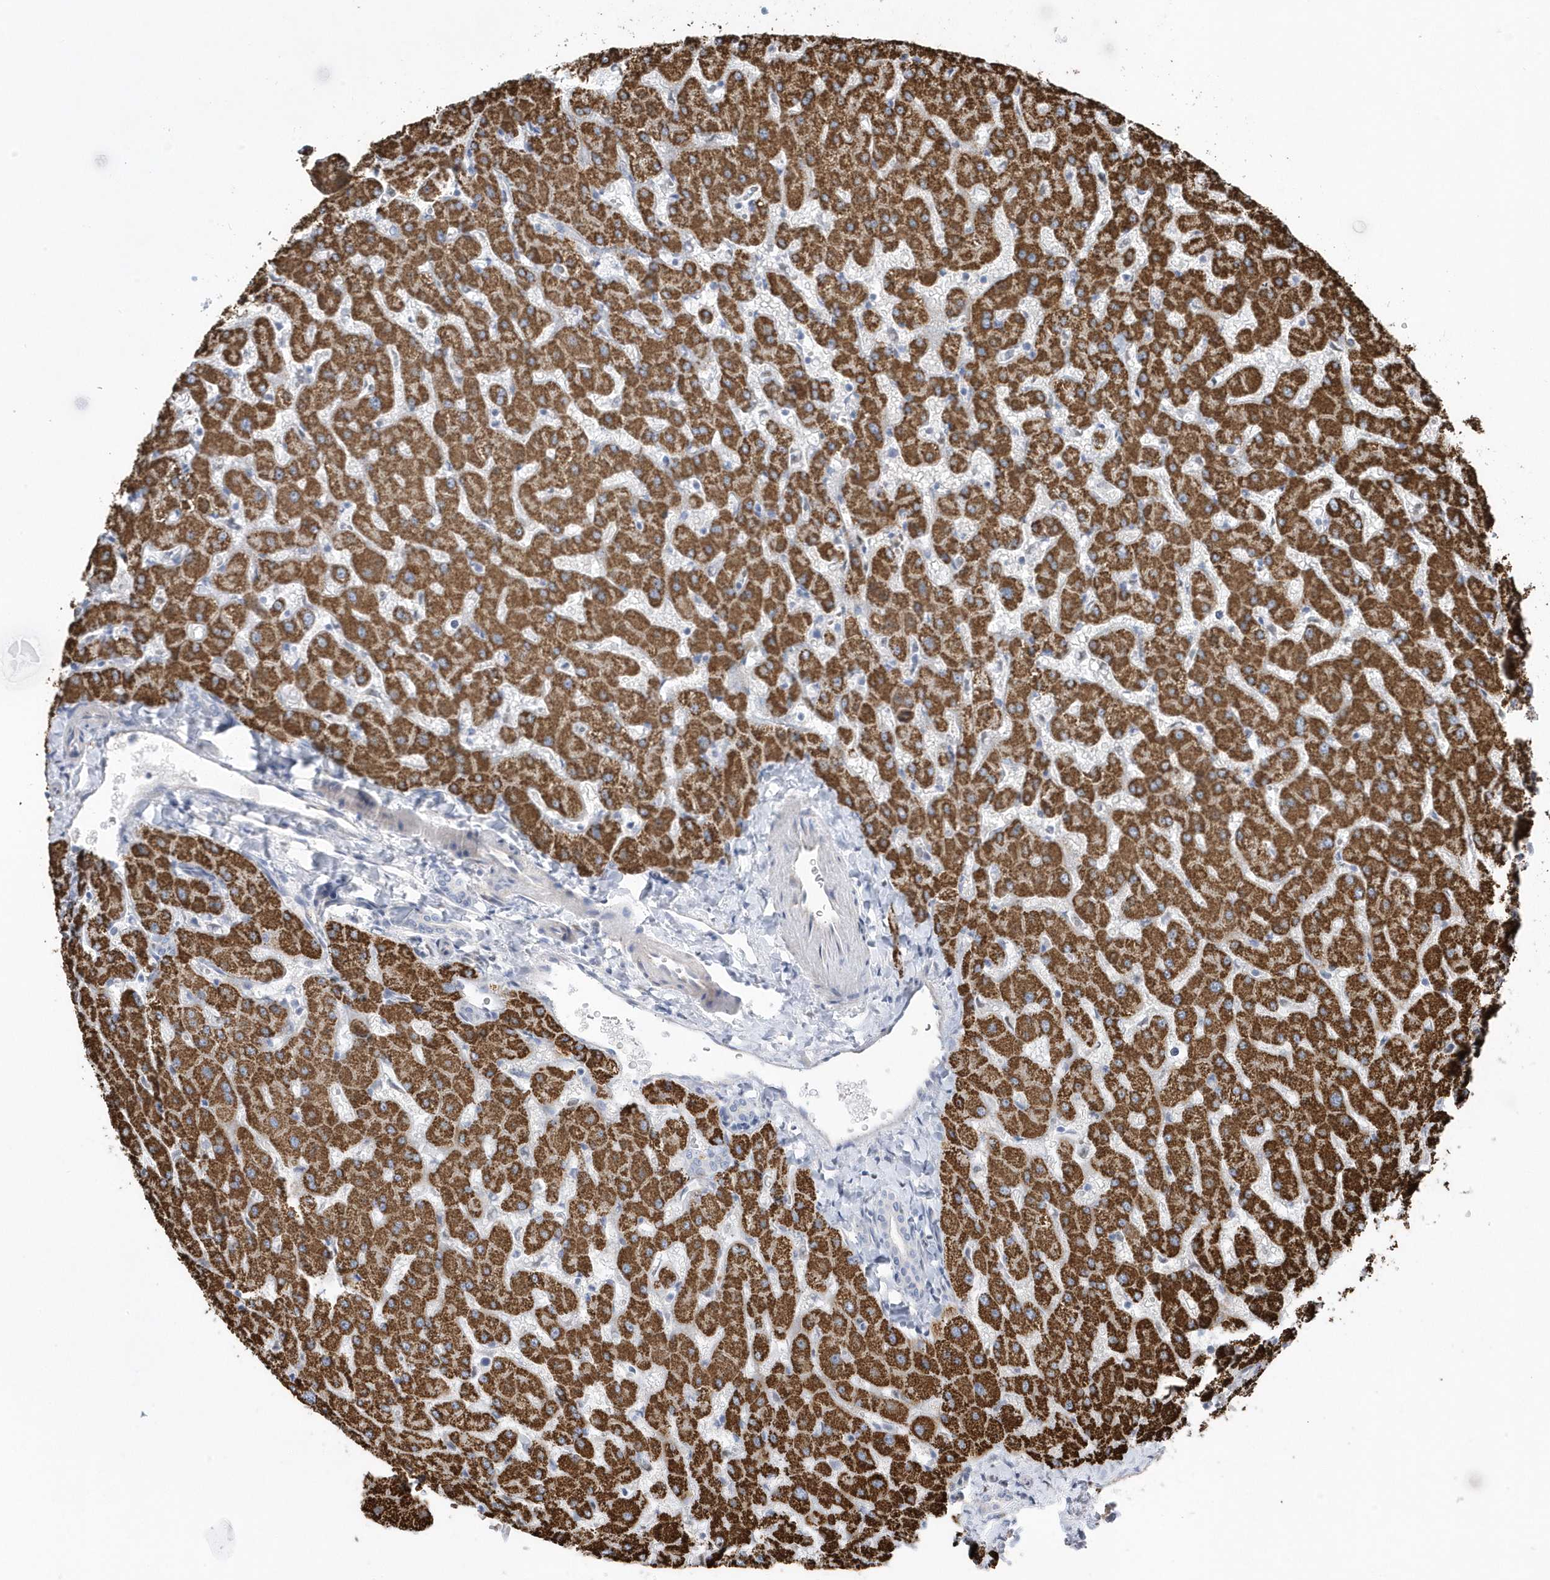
{"staining": {"intensity": "negative", "quantity": "none", "location": "none"}, "tissue": "liver", "cell_type": "Cholangiocytes", "image_type": "normal", "snomed": [{"axis": "morphology", "description": "Normal tissue, NOS"}, {"axis": "topography", "description": "Liver"}], "caption": "Protein analysis of normal liver shows no significant staining in cholangiocytes. (Stains: DAB immunohistochemistry with hematoxylin counter stain, Microscopy: brightfield microscopy at high magnification).", "gene": "GTPBP6", "patient": {"sex": "female", "age": 63}}